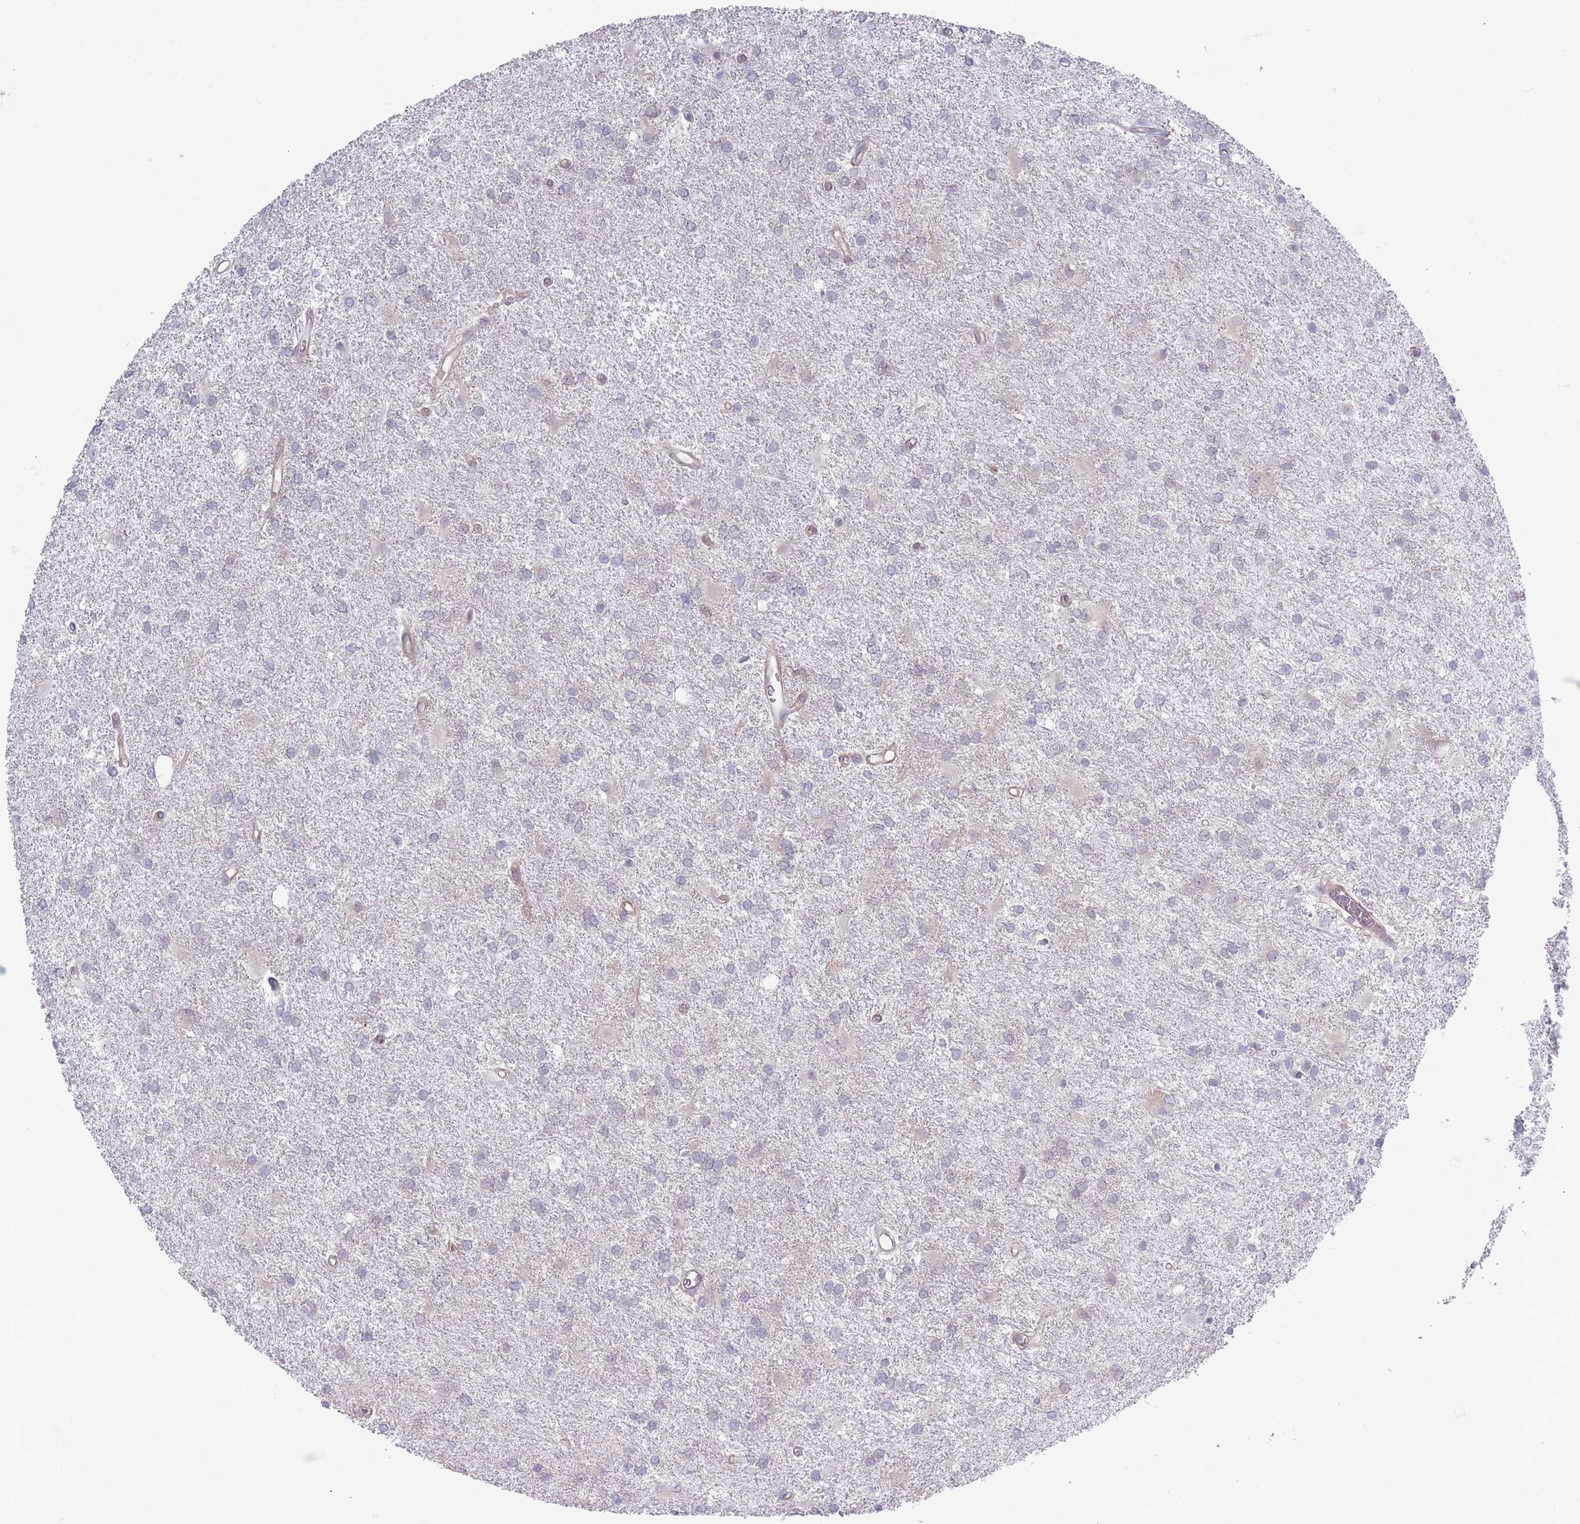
{"staining": {"intensity": "negative", "quantity": "none", "location": "none"}, "tissue": "glioma", "cell_type": "Tumor cells", "image_type": "cancer", "snomed": [{"axis": "morphology", "description": "Glioma, malignant, High grade"}, {"axis": "topography", "description": "Brain"}], "caption": "IHC of human high-grade glioma (malignant) shows no positivity in tumor cells.", "gene": "VRK2", "patient": {"sex": "female", "age": 50}}